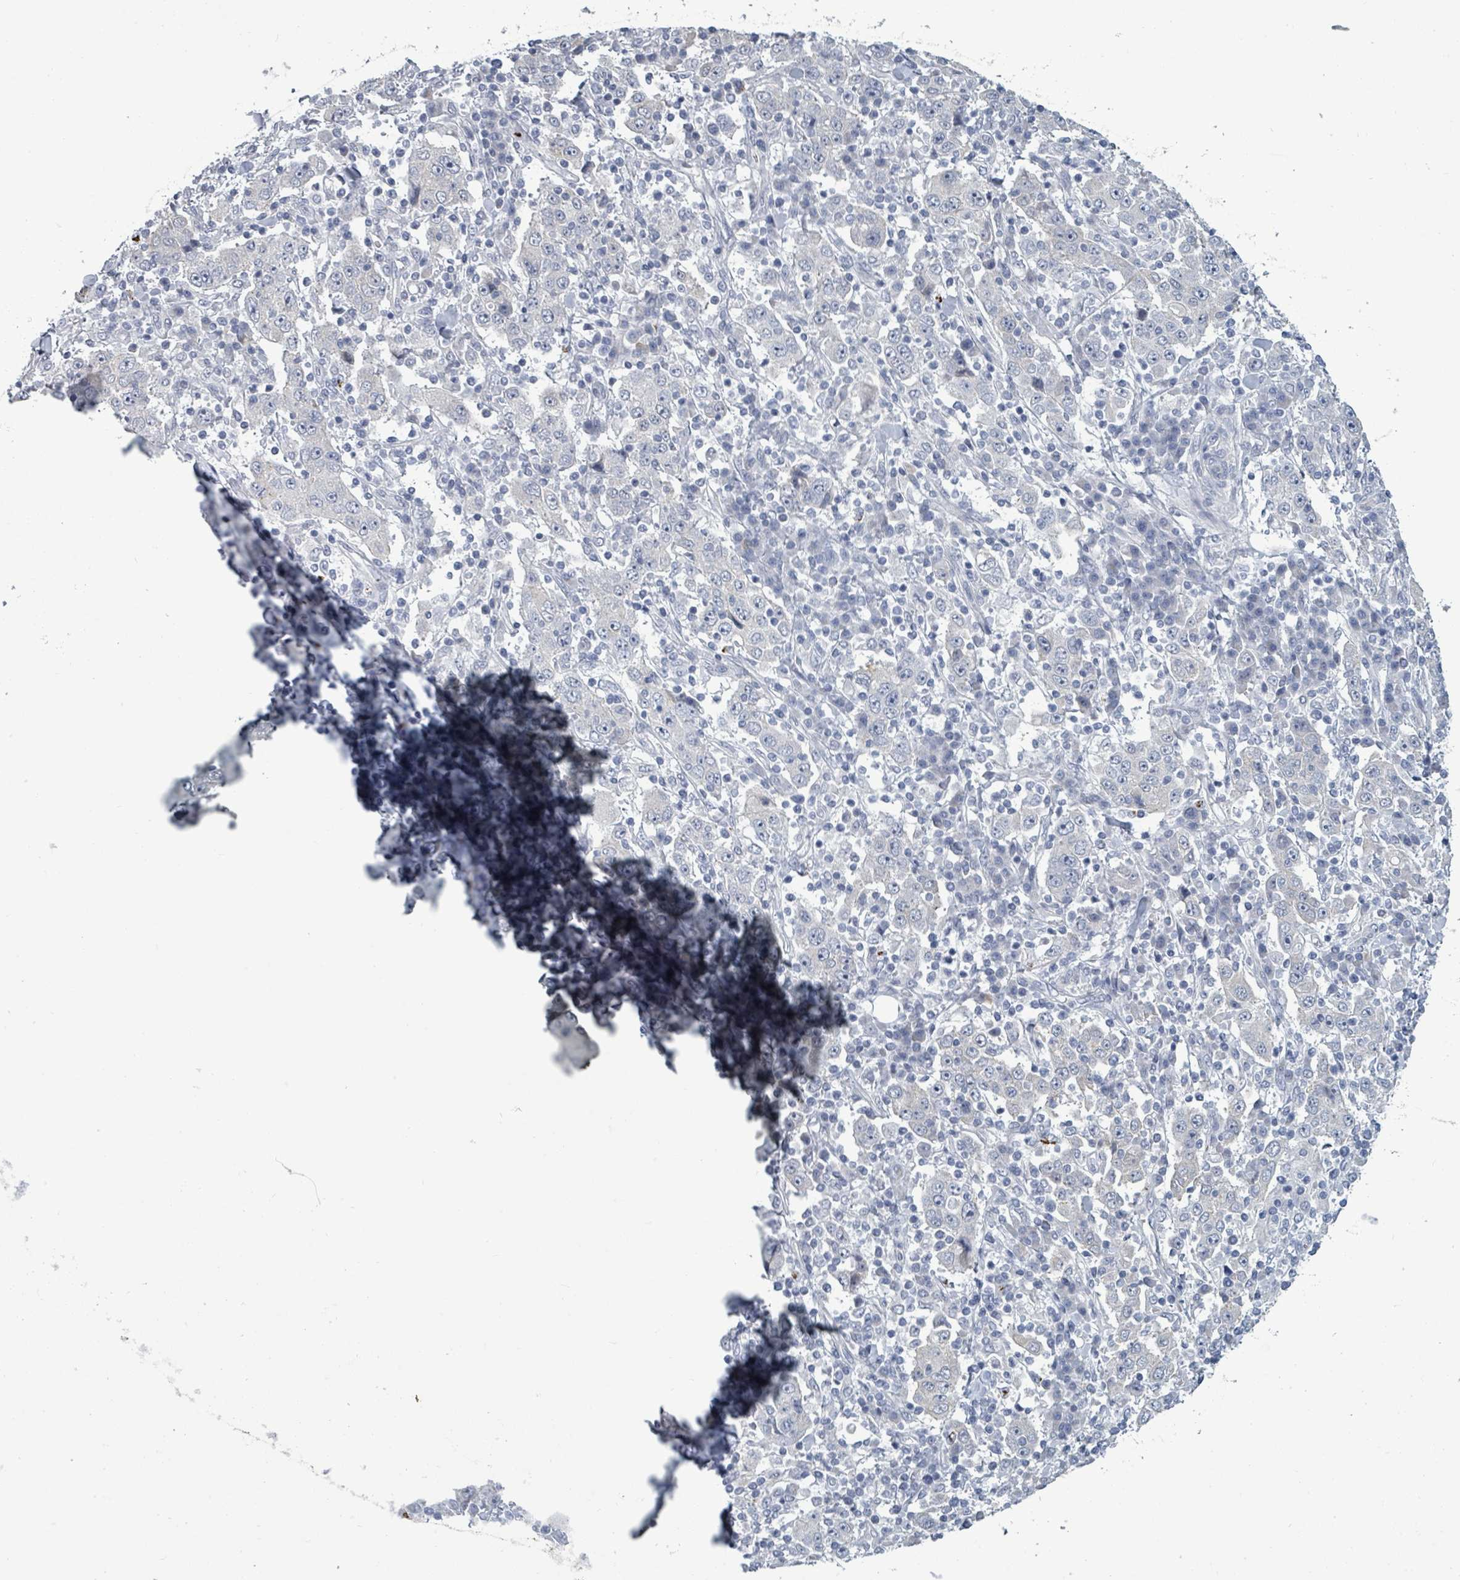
{"staining": {"intensity": "negative", "quantity": "none", "location": "none"}, "tissue": "stomach cancer", "cell_type": "Tumor cells", "image_type": "cancer", "snomed": [{"axis": "morphology", "description": "Normal tissue, NOS"}, {"axis": "morphology", "description": "Adenocarcinoma, NOS"}, {"axis": "topography", "description": "Stomach, upper"}, {"axis": "topography", "description": "Stomach"}], "caption": "High power microscopy micrograph of an immunohistochemistry (IHC) photomicrograph of adenocarcinoma (stomach), revealing no significant positivity in tumor cells. (DAB (3,3'-diaminobenzidine) immunohistochemistry (IHC) with hematoxylin counter stain).", "gene": "ASB12", "patient": {"sex": "male", "age": 59}}